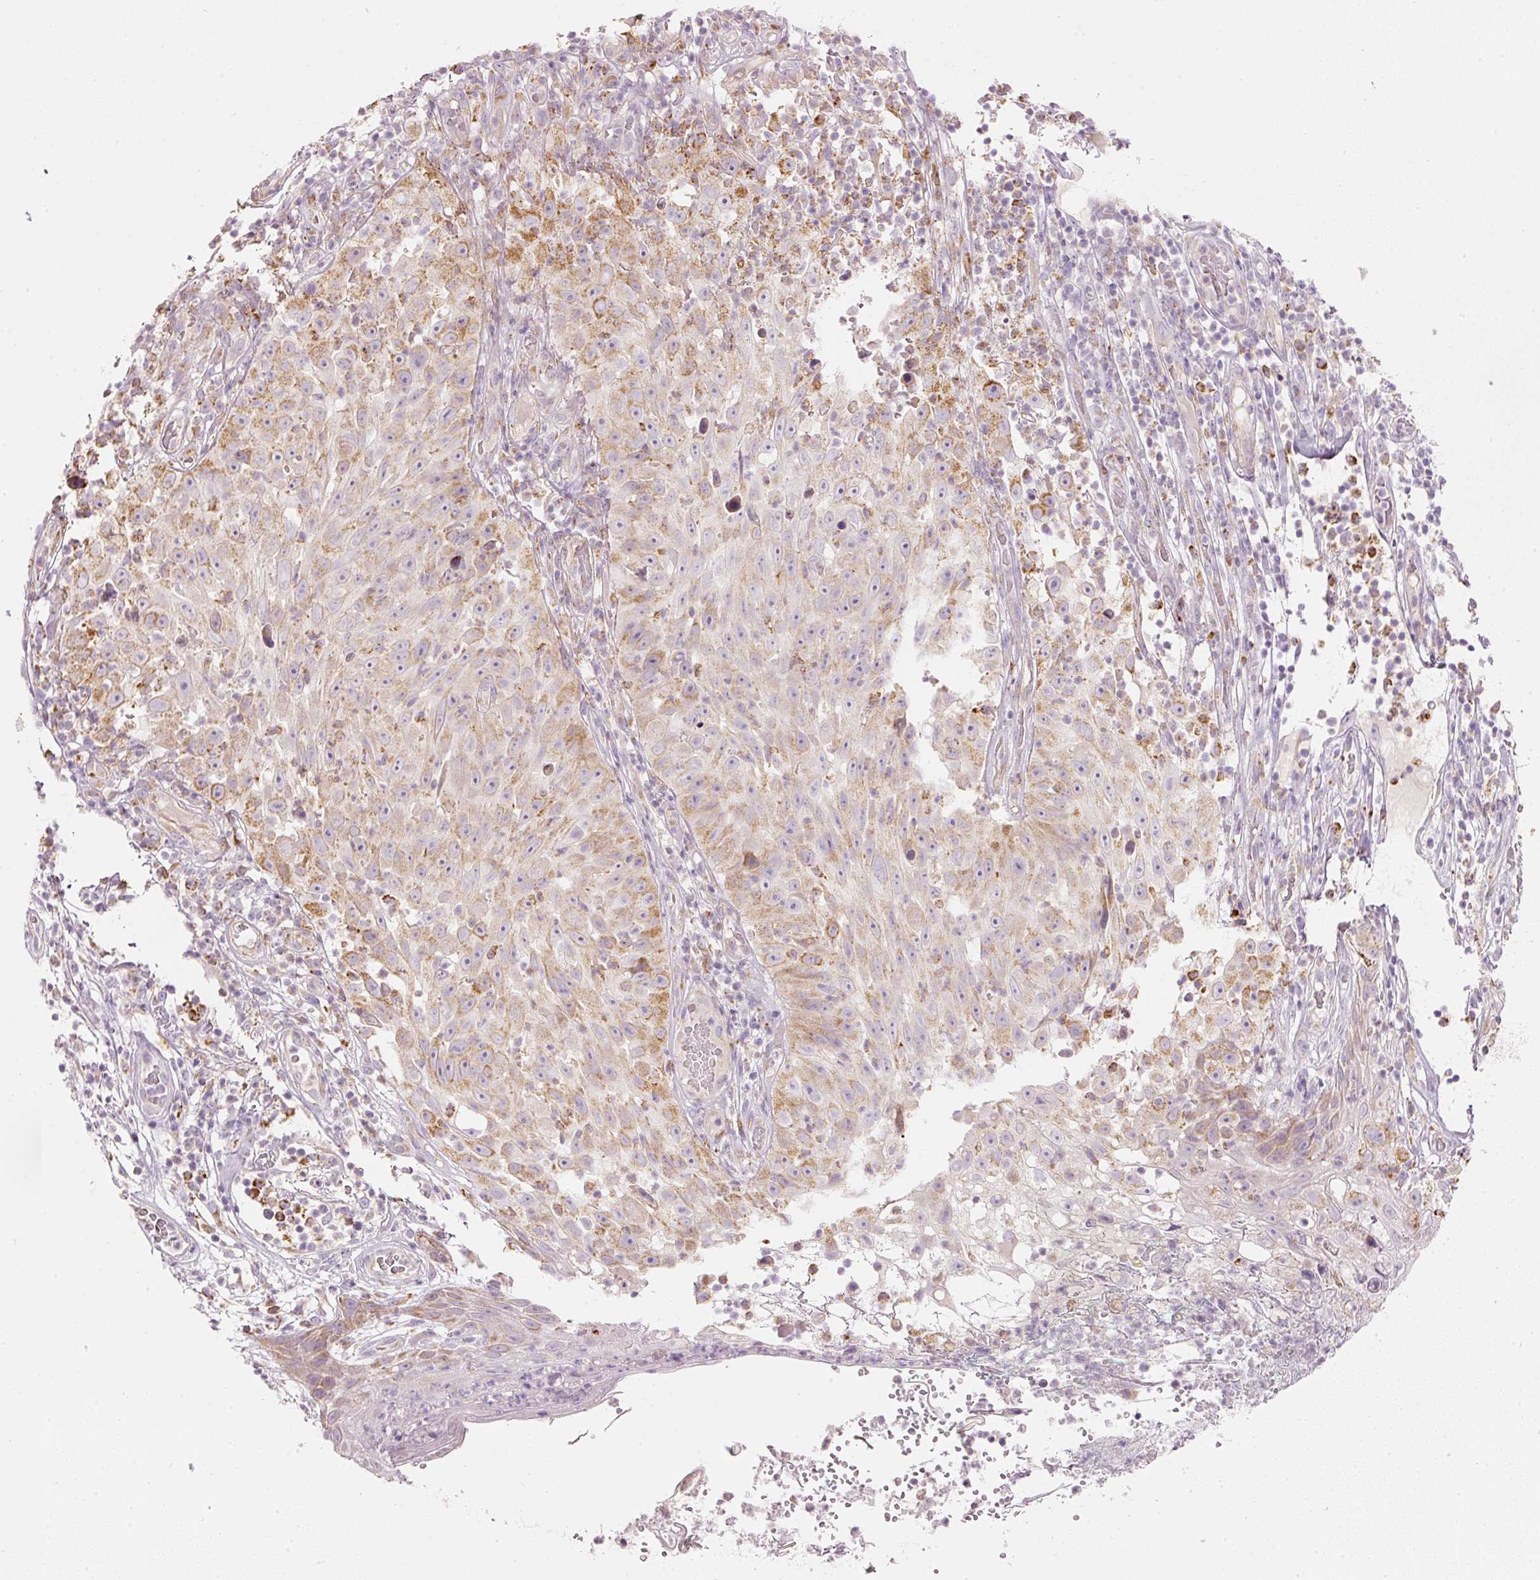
{"staining": {"intensity": "moderate", "quantity": "25%-75%", "location": "cytoplasmic/membranous"}, "tissue": "skin cancer", "cell_type": "Tumor cells", "image_type": "cancer", "snomed": [{"axis": "morphology", "description": "Squamous cell carcinoma, NOS"}, {"axis": "topography", "description": "Skin"}], "caption": "Immunohistochemical staining of human skin cancer displays medium levels of moderate cytoplasmic/membranous expression in approximately 25%-75% of tumor cells. The staining was performed using DAB to visualize the protein expression in brown, while the nuclei were stained in blue with hematoxylin (Magnification: 20x).", "gene": "MTHFD2", "patient": {"sex": "female", "age": 87}}